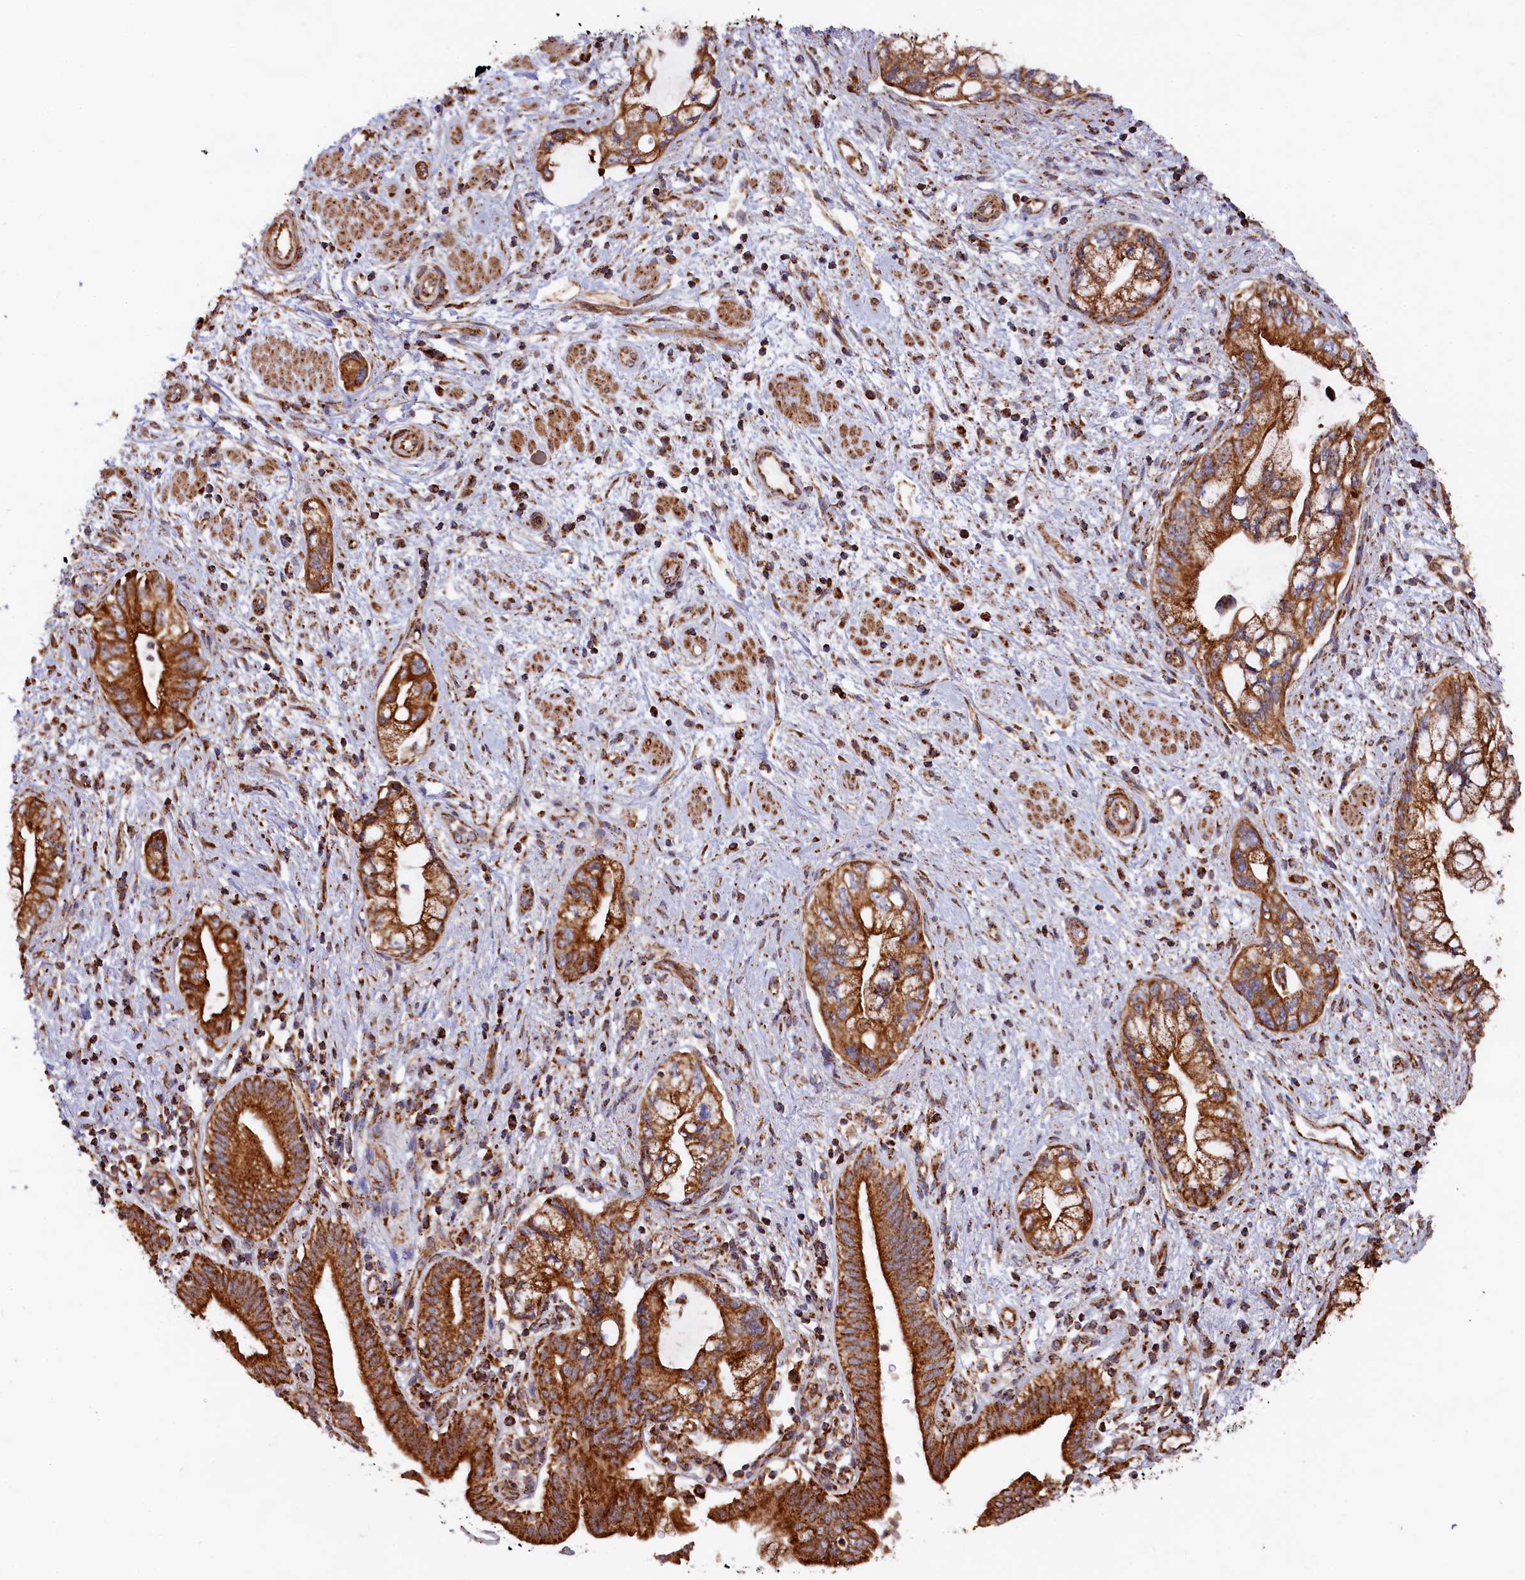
{"staining": {"intensity": "strong", "quantity": ">75%", "location": "cytoplasmic/membranous"}, "tissue": "pancreatic cancer", "cell_type": "Tumor cells", "image_type": "cancer", "snomed": [{"axis": "morphology", "description": "Adenocarcinoma, NOS"}, {"axis": "topography", "description": "Pancreas"}], "caption": "Adenocarcinoma (pancreatic) was stained to show a protein in brown. There is high levels of strong cytoplasmic/membranous staining in about >75% of tumor cells. (IHC, brightfield microscopy, high magnification).", "gene": "MACROD1", "patient": {"sex": "female", "age": 73}}